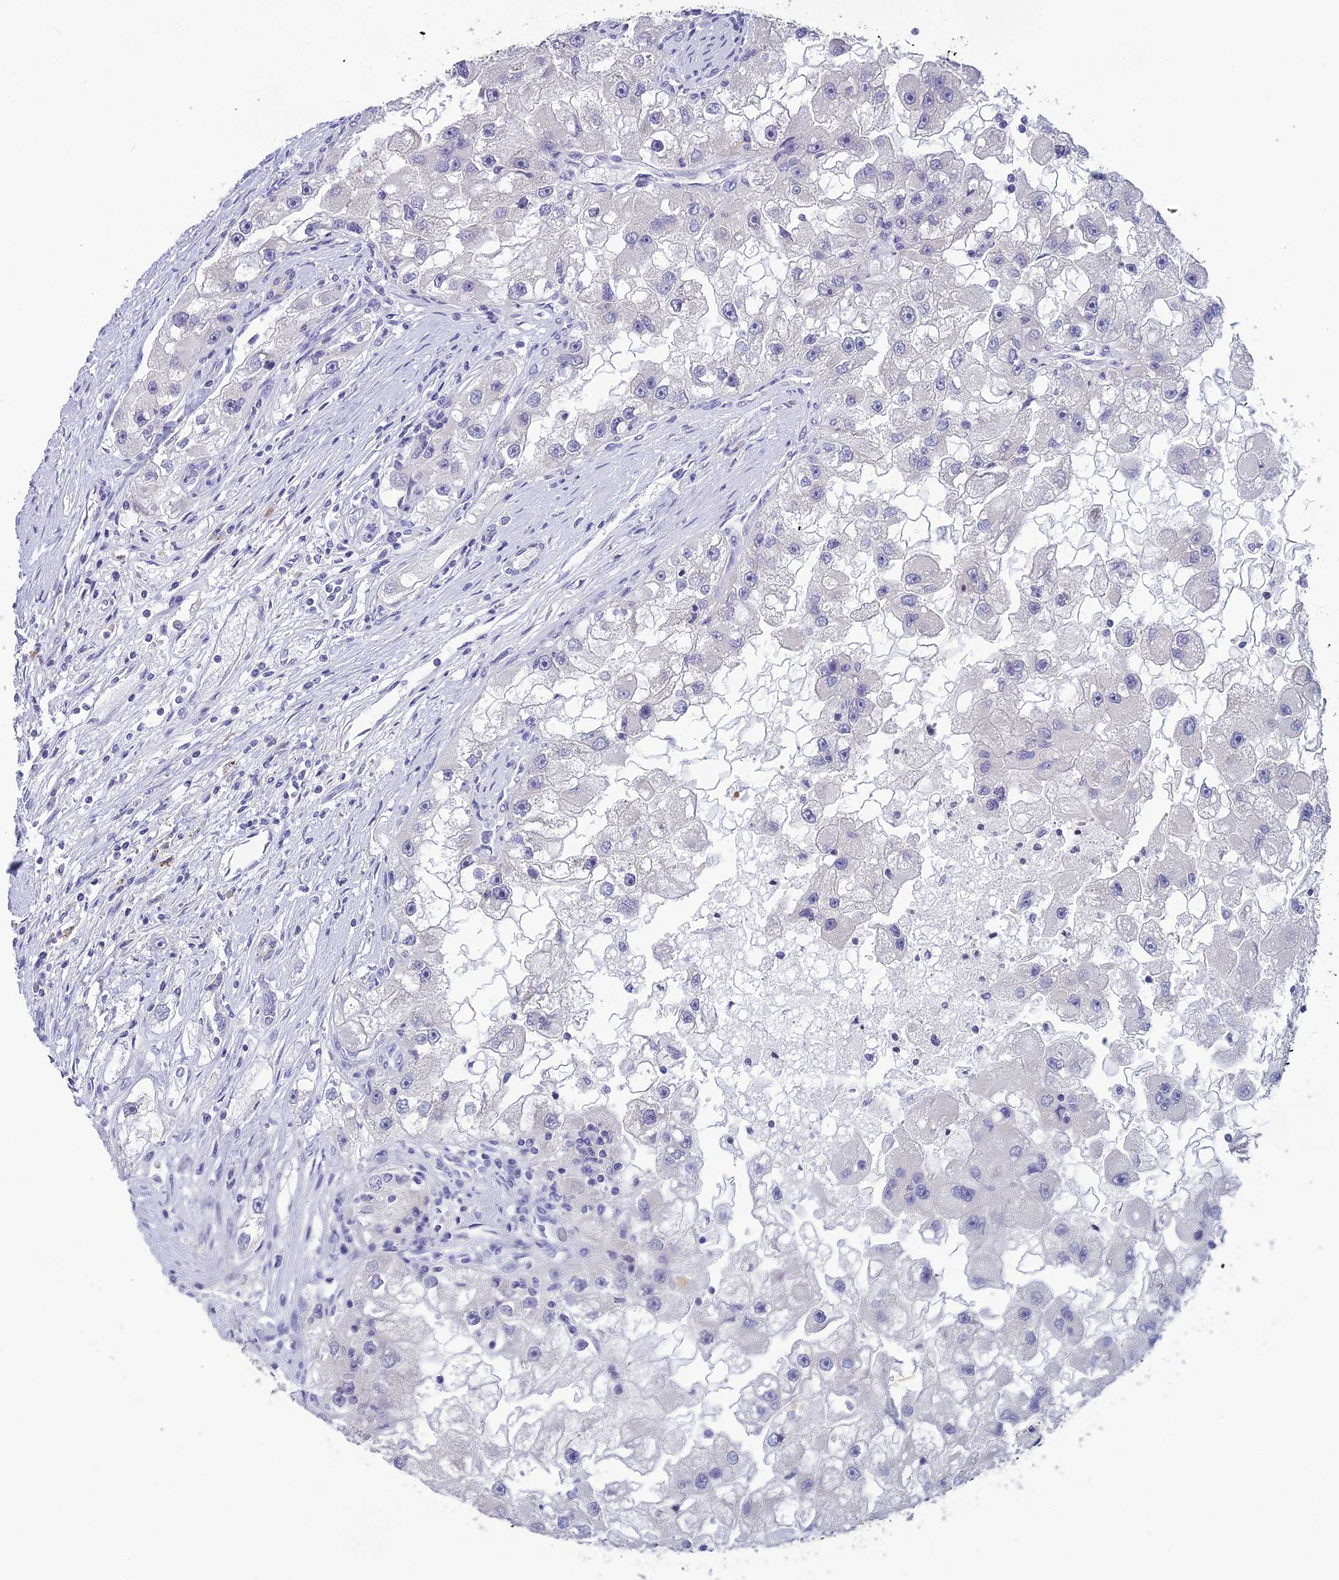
{"staining": {"intensity": "negative", "quantity": "none", "location": "none"}, "tissue": "renal cancer", "cell_type": "Tumor cells", "image_type": "cancer", "snomed": [{"axis": "morphology", "description": "Adenocarcinoma, NOS"}, {"axis": "topography", "description": "Kidney"}], "caption": "IHC image of human adenocarcinoma (renal) stained for a protein (brown), which exhibits no positivity in tumor cells.", "gene": "TMEM134", "patient": {"sex": "male", "age": 63}}